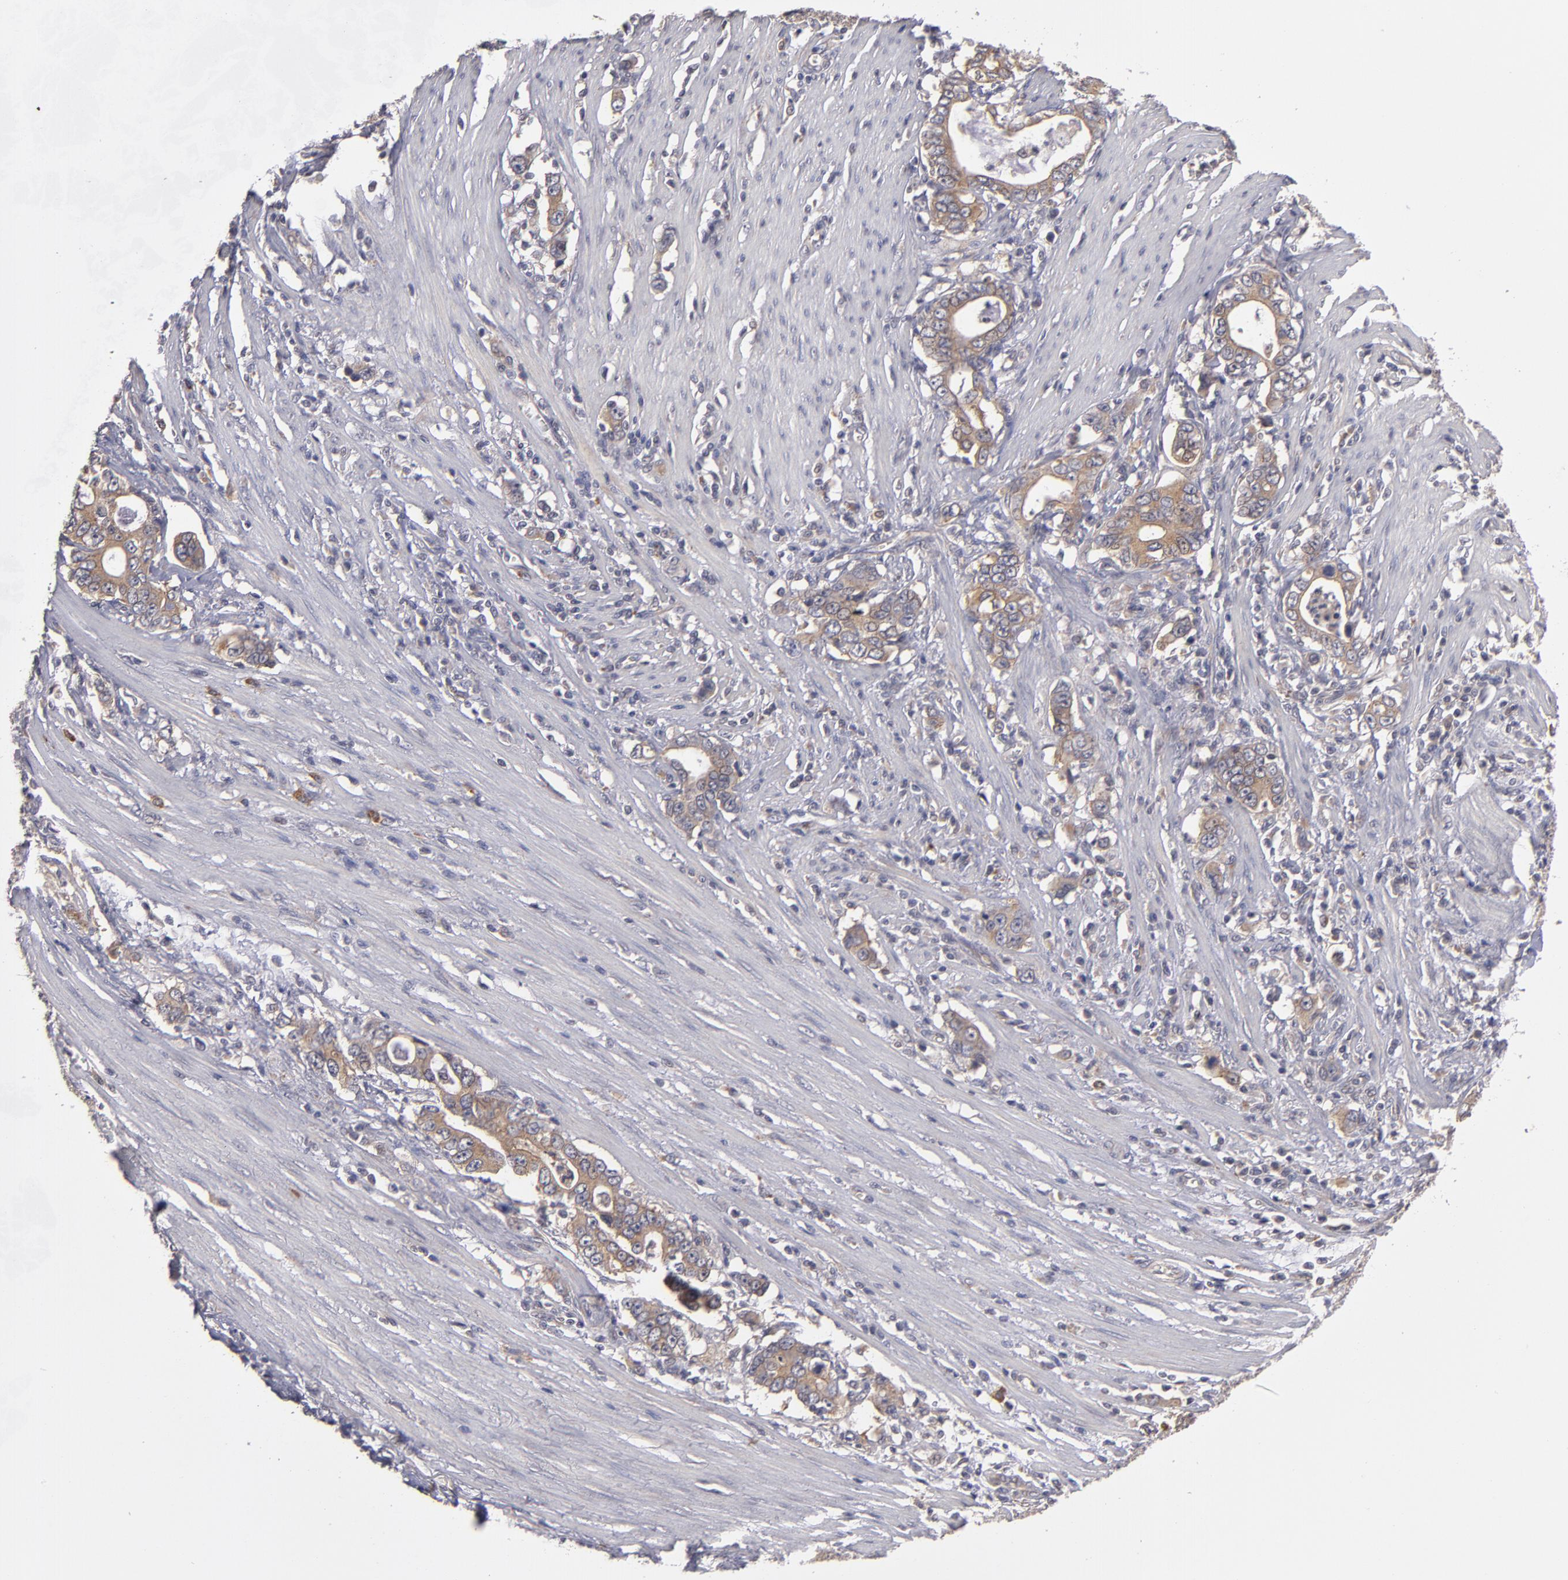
{"staining": {"intensity": "moderate", "quantity": ">75%", "location": "cytoplasmic/membranous"}, "tissue": "stomach cancer", "cell_type": "Tumor cells", "image_type": "cancer", "snomed": [{"axis": "morphology", "description": "Adenocarcinoma, NOS"}, {"axis": "topography", "description": "Stomach, lower"}], "caption": "Tumor cells demonstrate moderate cytoplasmic/membranous staining in about >75% of cells in stomach cancer. (IHC, brightfield microscopy, high magnification).", "gene": "CTSO", "patient": {"sex": "female", "age": 72}}